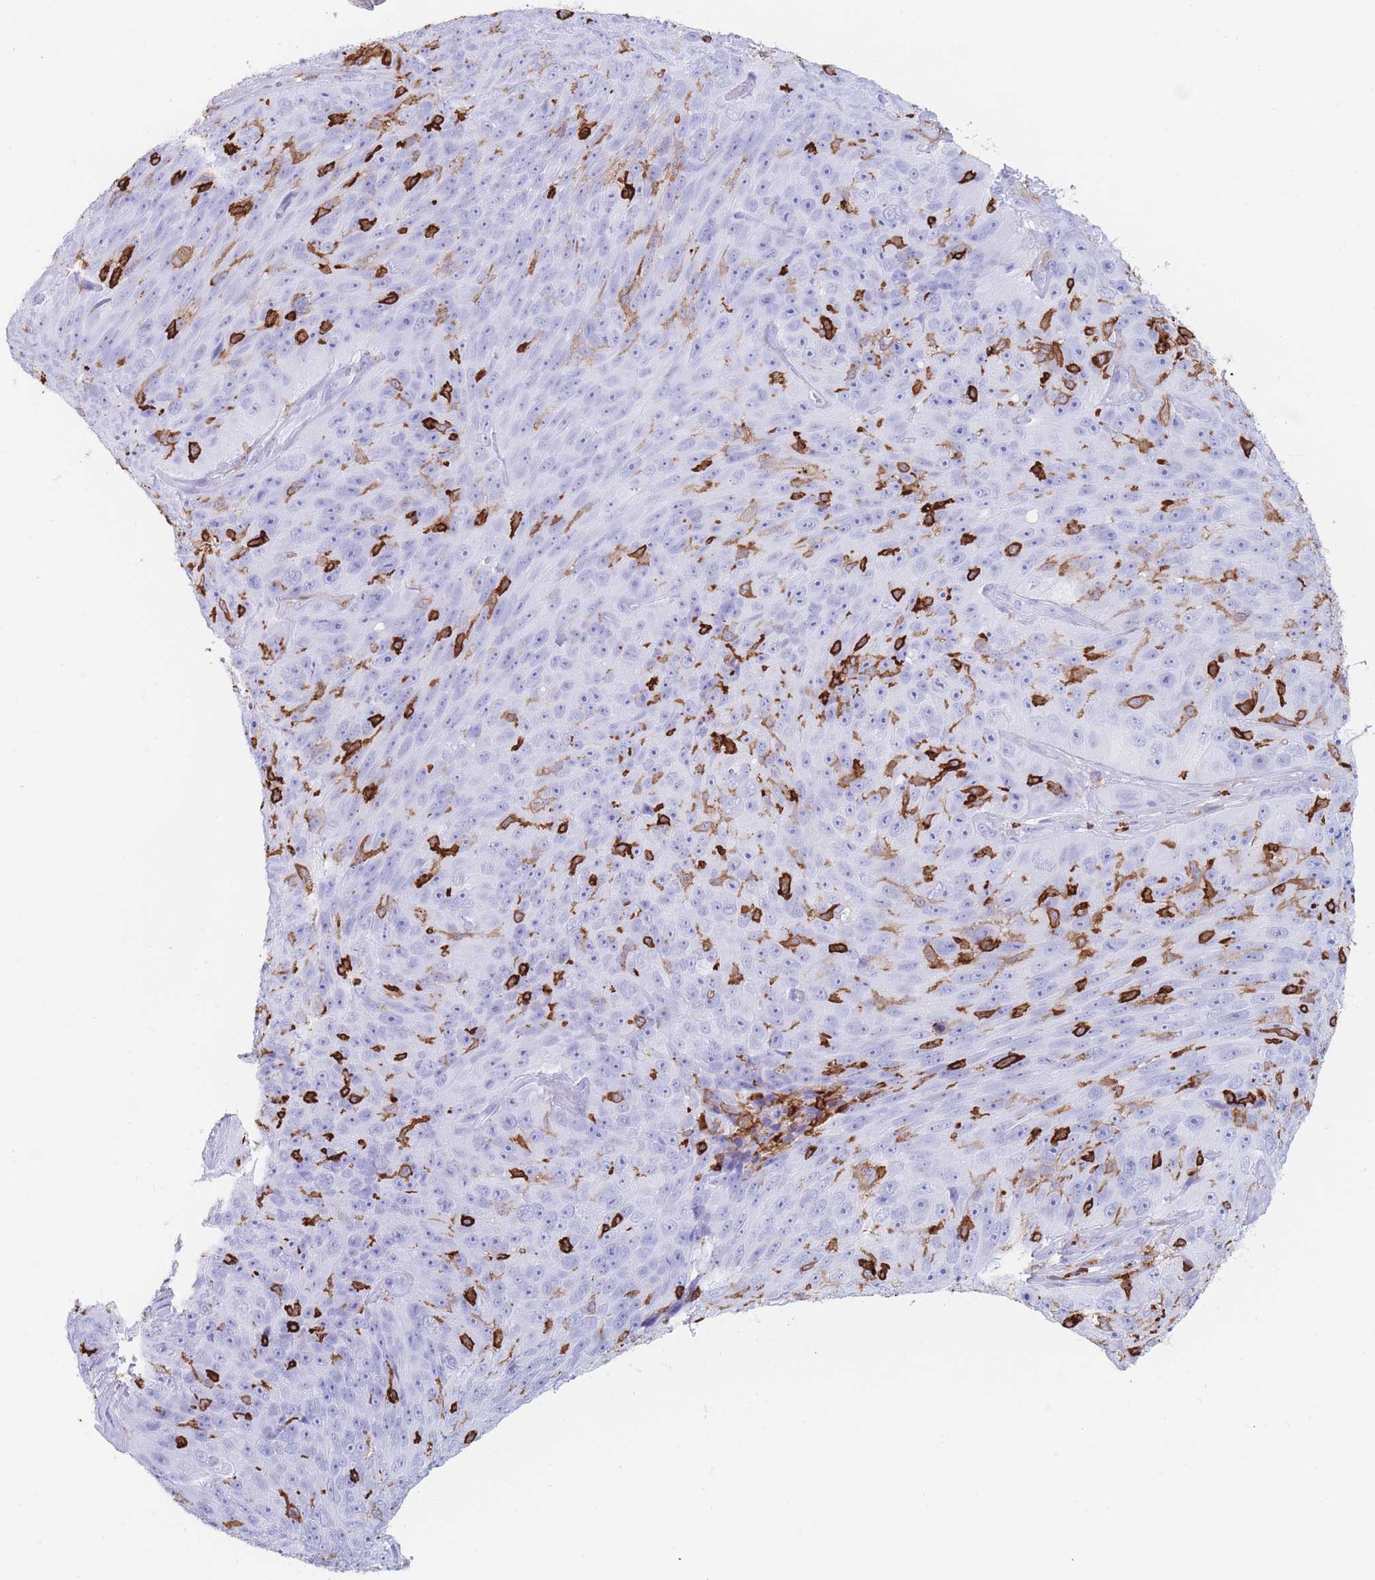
{"staining": {"intensity": "moderate", "quantity": "<25%", "location": "cytoplasmic/membranous"}, "tissue": "skin cancer", "cell_type": "Tumor cells", "image_type": "cancer", "snomed": [{"axis": "morphology", "description": "Squamous cell carcinoma, NOS"}, {"axis": "topography", "description": "Skin"}], "caption": "Skin squamous cell carcinoma stained with a protein marker shows moderate staining in tumor cells.", "gene": "CORO1A", "patient": {"sex": "female", "age": 87}}